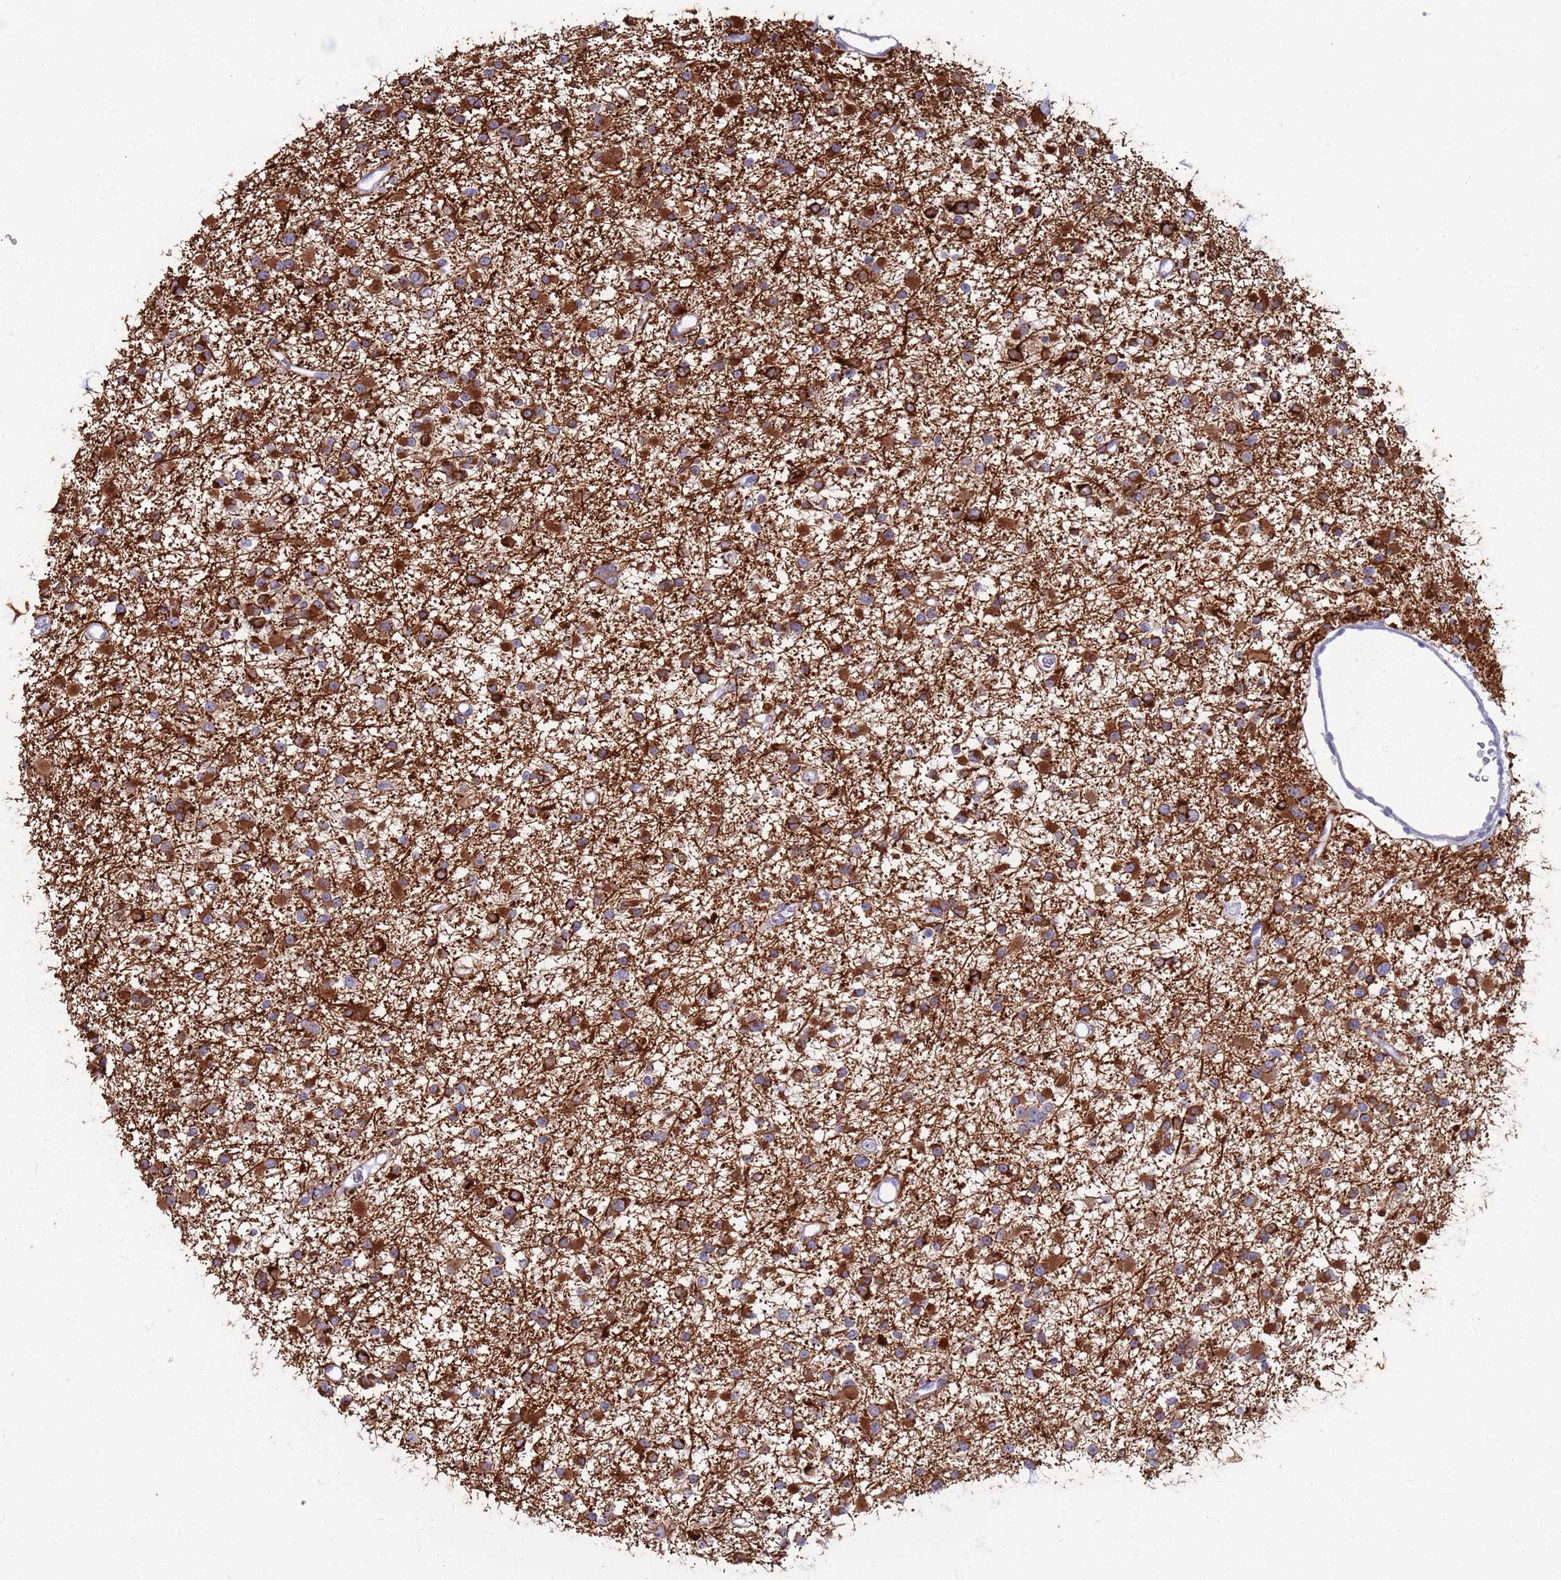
{"staining": {"intensity": "strong", "quantity": "25%-75%", "location": "cytoplasmic/membranous"}, "tissue": "glioma", "cell_type": "Tumor cells", "image_type": "cancer", "snomed": [{"axis": "morphology", "description": "Glioma, malignant, Low grade"}, {"axis": "topography", "description": "Brain"}], "caption": "Immunohistochemical staining of human glioma reveals strong cytoplasmic/membranous protein staining in approximately 25%-75% of tumor cells.", "gene": "CLCA2", "patient": {"sex": "female", "age": 22}}